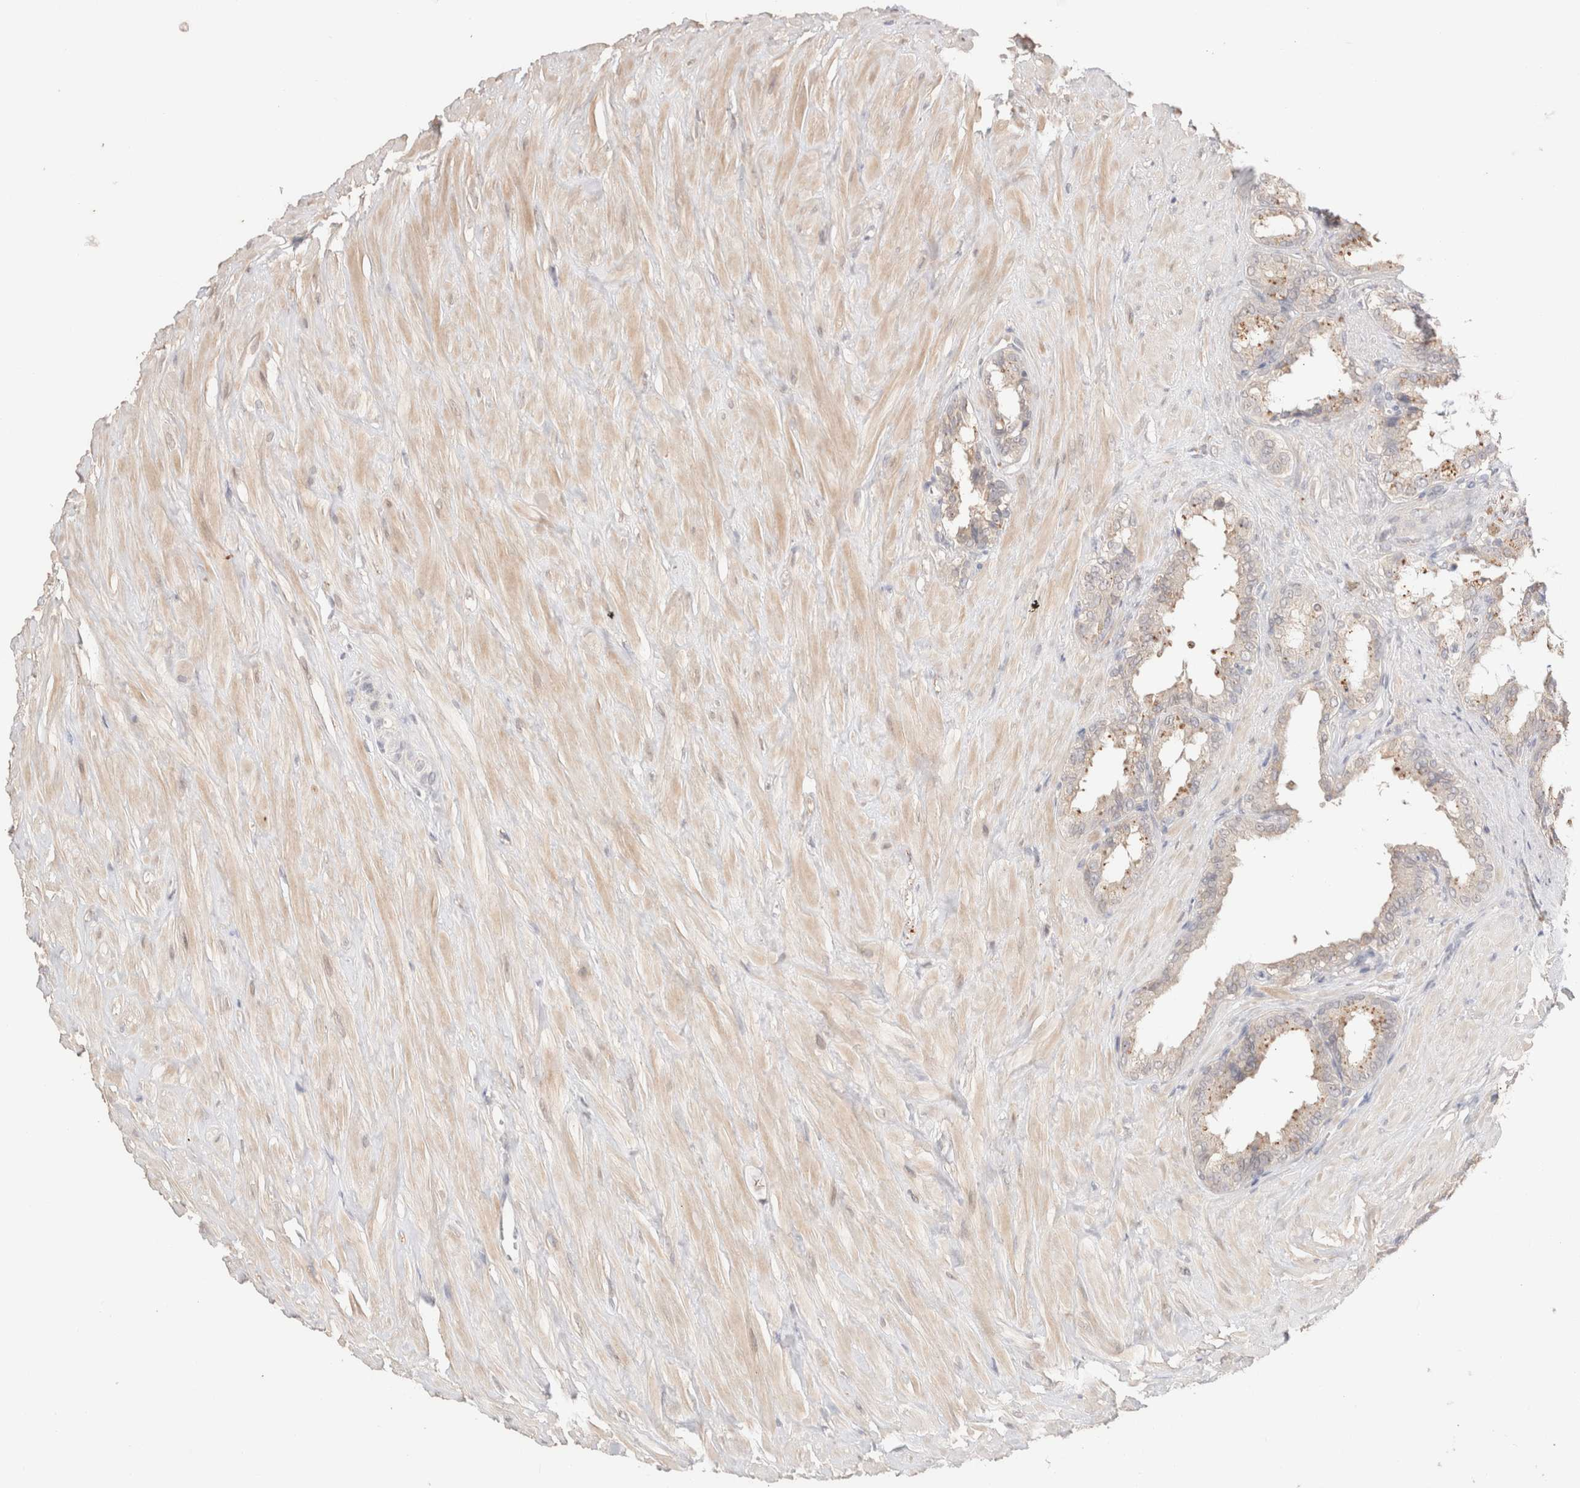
{"staining": {"intensity": "weak", "quantity": "25%-75%", "location": "cytoplasmic/membranous"}, "tissue": "seminal vesicle", "cell_type": "Glandular cells", "image_type": "normal", "snomed": [{"axis": "morphology", "description": "Normal tissue, NOS"}, {"axis": "topography", "description": "Seminal veicle"}], "caption": "Immunohistochemistry histopathology image of benign seminal vesicle: human seminal vesicle stained using IHC displays low levels of weak protein expression localized specifically in the cytoplasmic/membranous of glandular cells, appearing as a cytoplasmic/membranous brown color.", "gene": "TRIM41", "patient": {"sex": "male", "age": 64}}